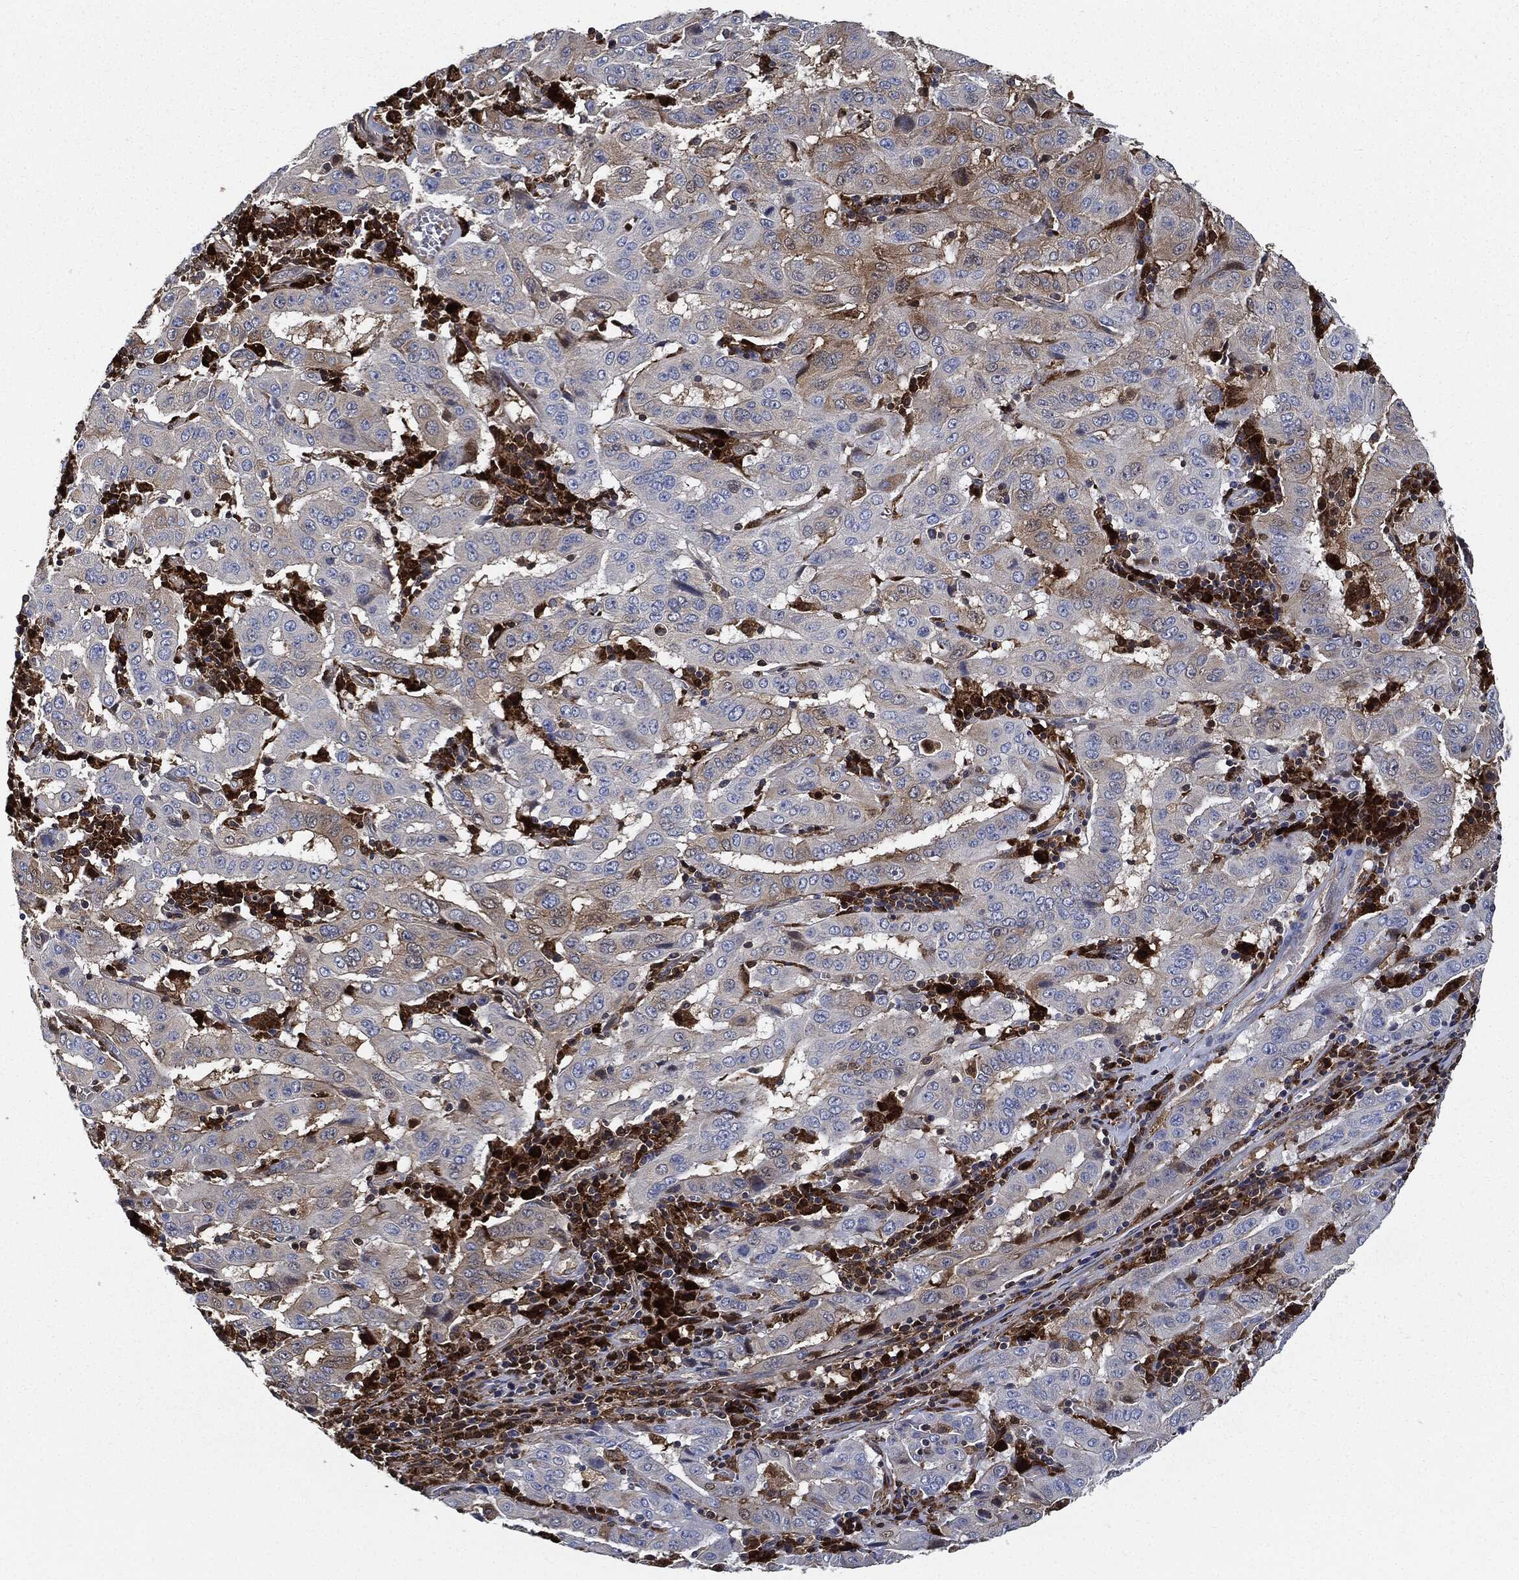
{"staining": {"intensity": "negative", "quantity": "none", "location": "none"}, "tissue": "pancreatic cancer", "cell_type": "Tumor cells", "image_type": "cancer", "snomed": [{"axis": "morphology", "description": "Adenocarcinoma, NOS"}, {"axis": "topography", "description": "Pancreas"}], "caption": "Immunohistochemical staining of human pancreatic cancer (adenocarcinoma) demonstrates no significant staining in tumor cells.", "gene": "PRDX2", "patient": {"sex": "male", "age": 63}}